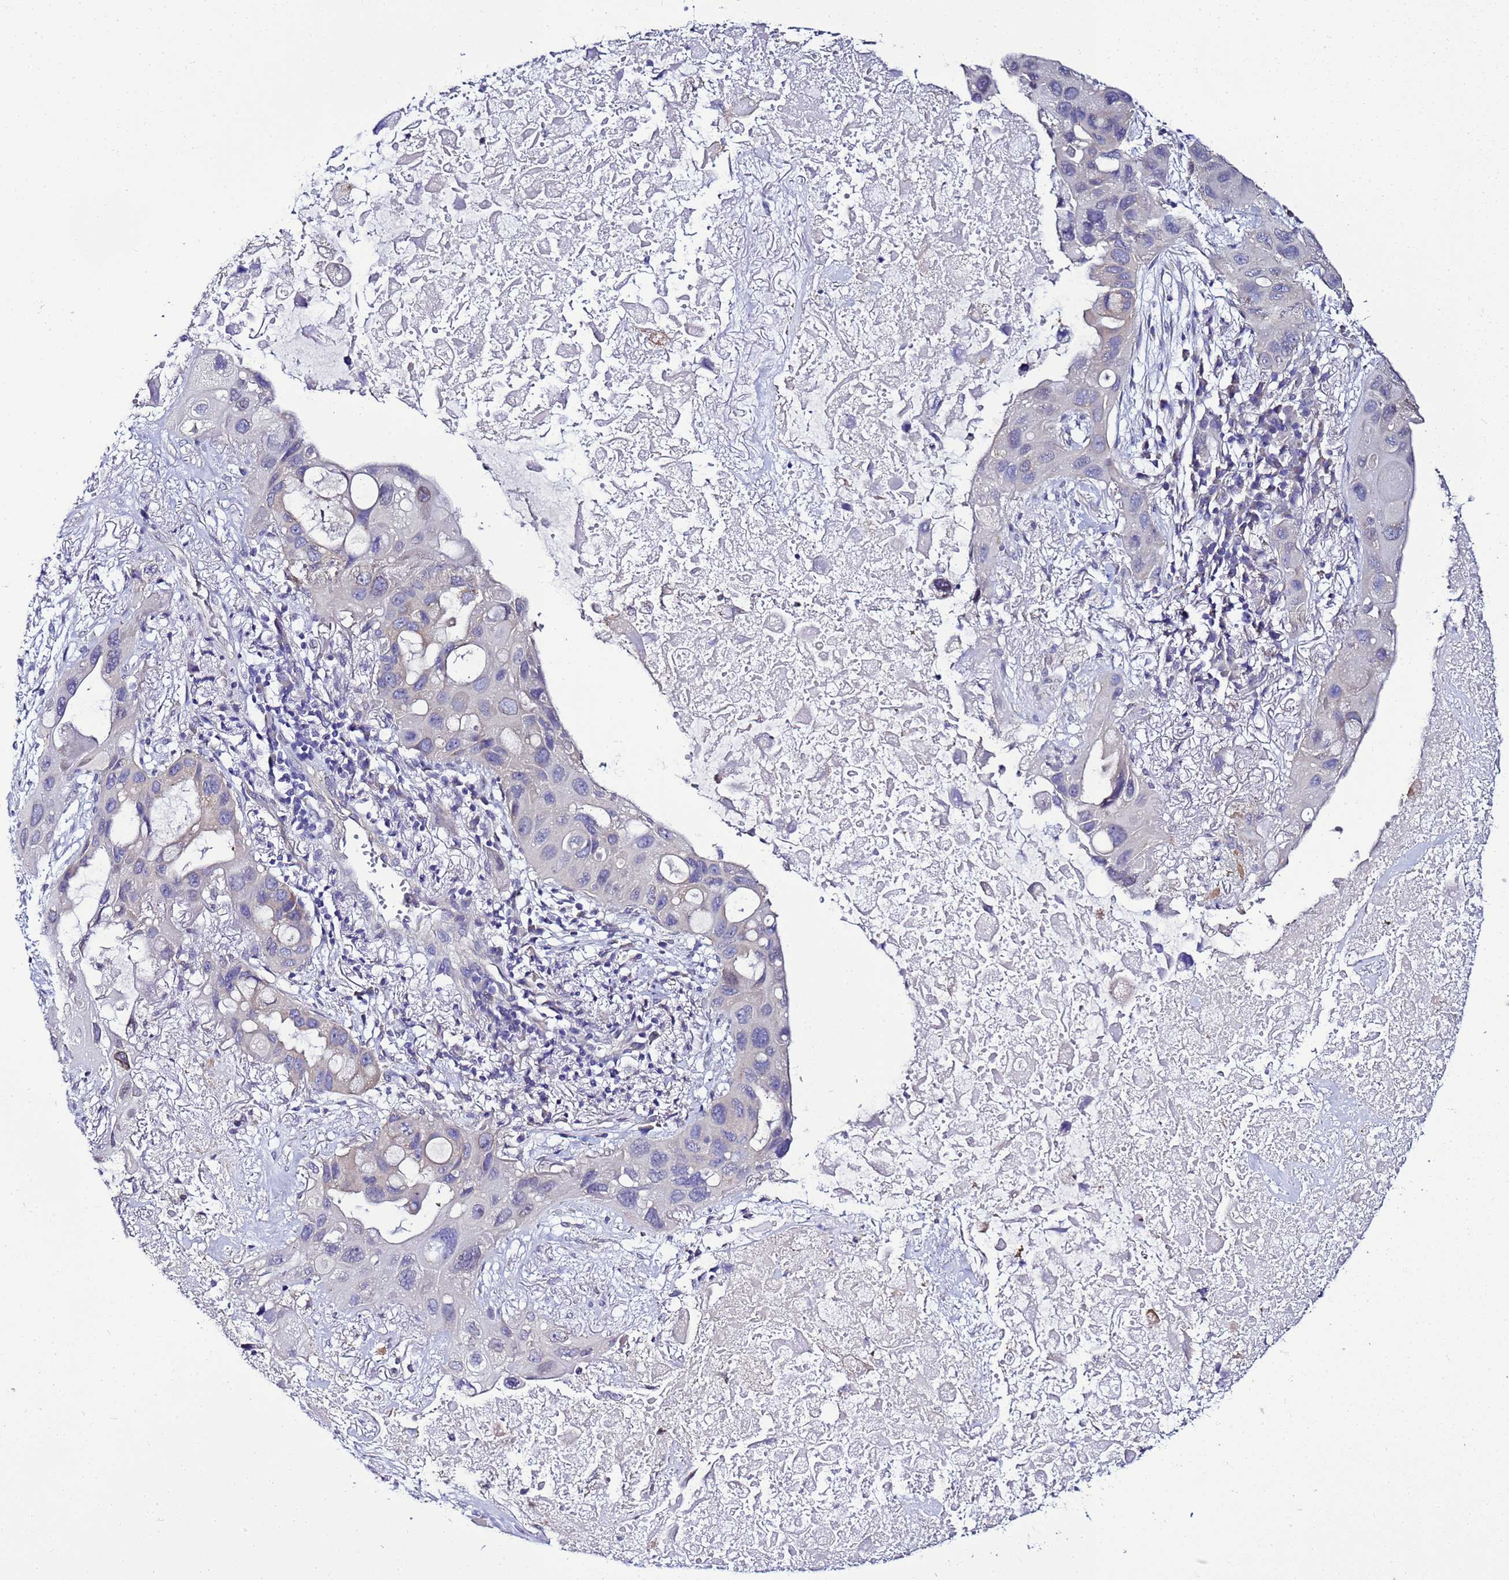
{"staining": {"intensity": "negative", "quantity": "none", "location": "none"}, "tissue": "lung cancer", "cell_type": "Tumor cells", "image_type": "cancer", "snomed": [{"axis": "morphology", "description": "Squamous cell carcinoma, NOS"}, {"axis": "topography", "description": "Lung"}], "caption": "IHC micrograph of neoplastic tissue: human lung cancer stained with DAB (3,3'-diaminobenzidine) demonstrates no significant protein staining in tumor cells.", "gene": "FAM166B", "patient": {"sex": "female", "age": 73}}